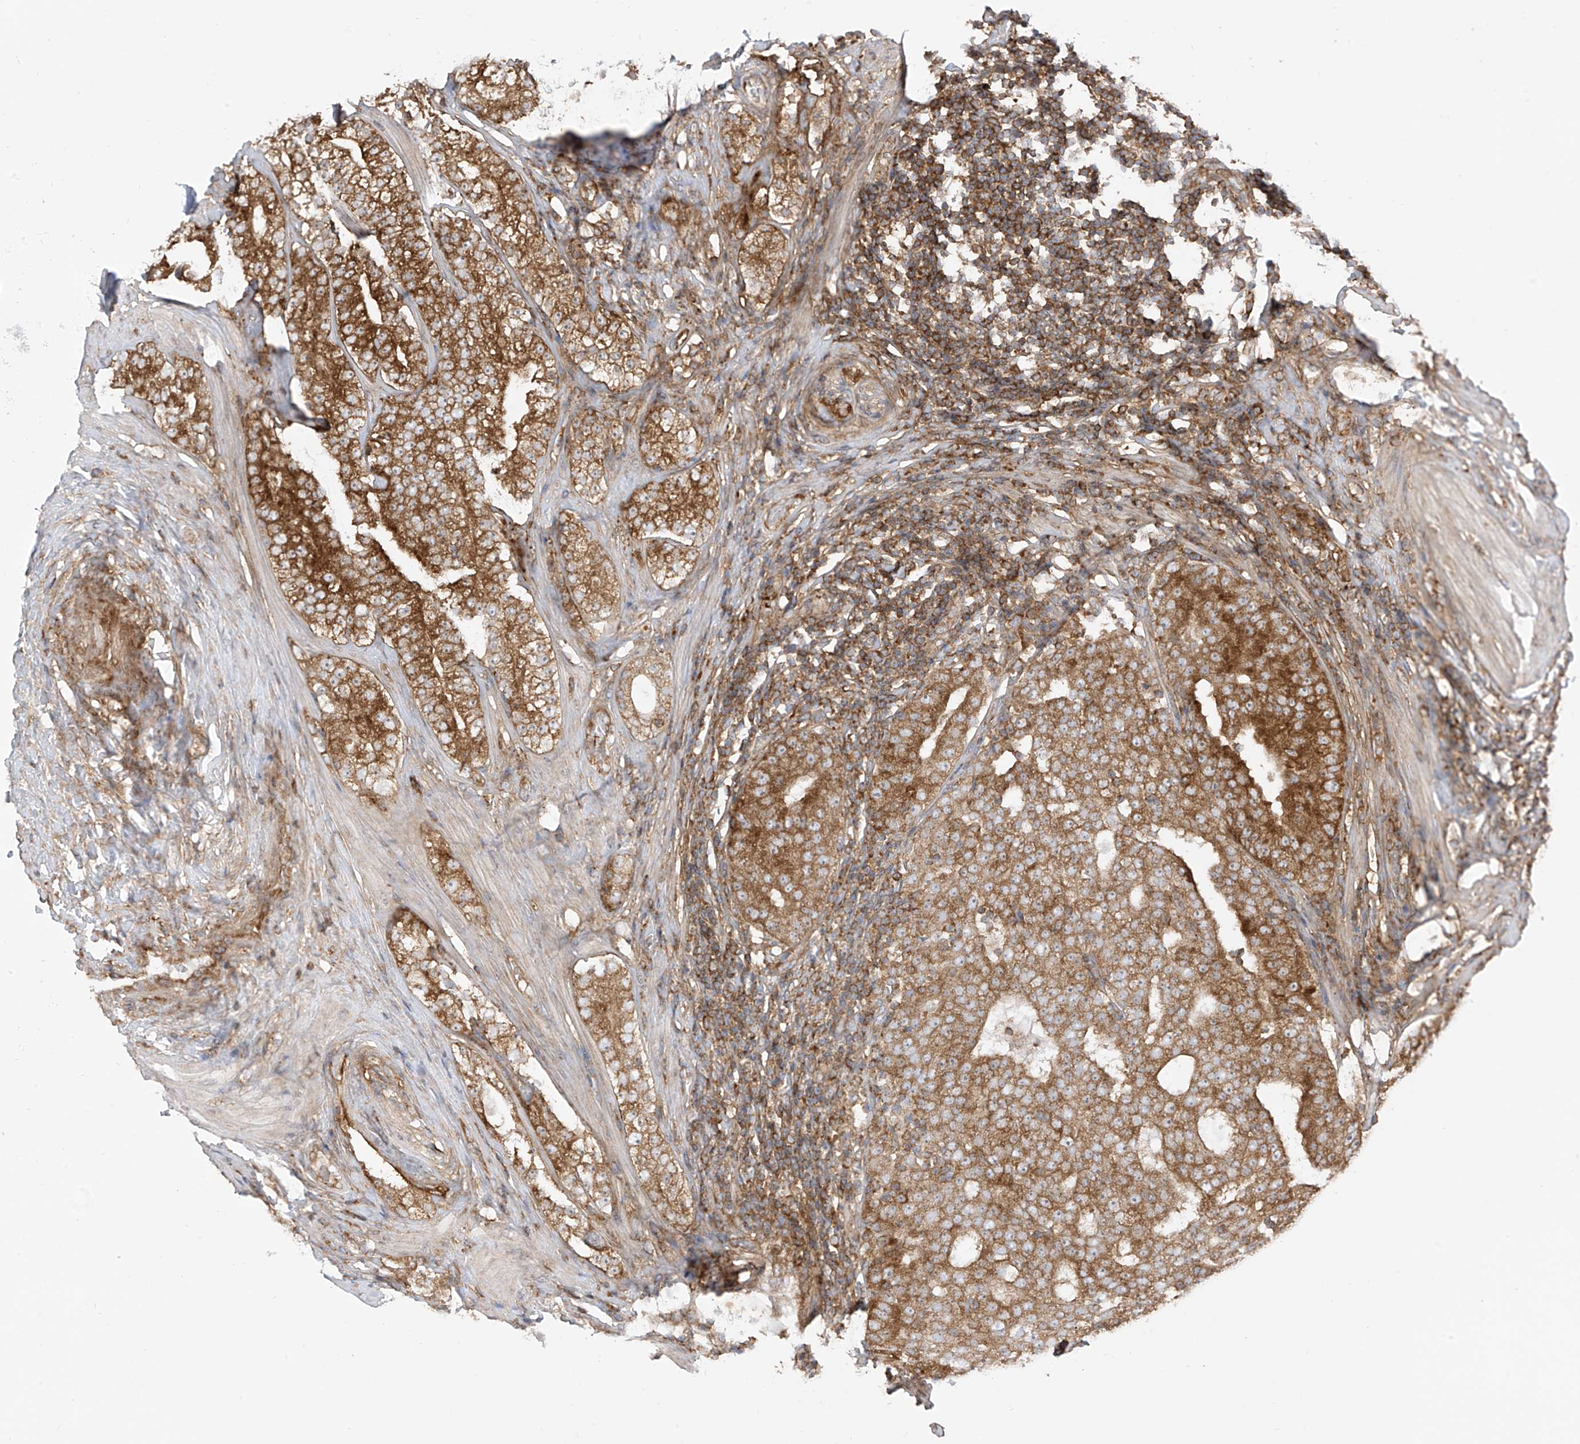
{"staining": {"intensity": "strong", "quantity": ">75%", "location": "cytoplasmic/membranous"}, "tissue": "prostate cancer", "cell_type": "Tumor cells", "image_type": "cancer", "snomed": [{"axis": "morphology", "description": "Adenocarcinoma, High grade"}, {"axis": "topography", "description": "Prostate"}], "caption": "Human prostate high-grade adenocarcinoma stained with a protein marker shows strong staining in tumor cells.", "gene": "REPS1", "patient": {"sex": "male", "age": 56}}